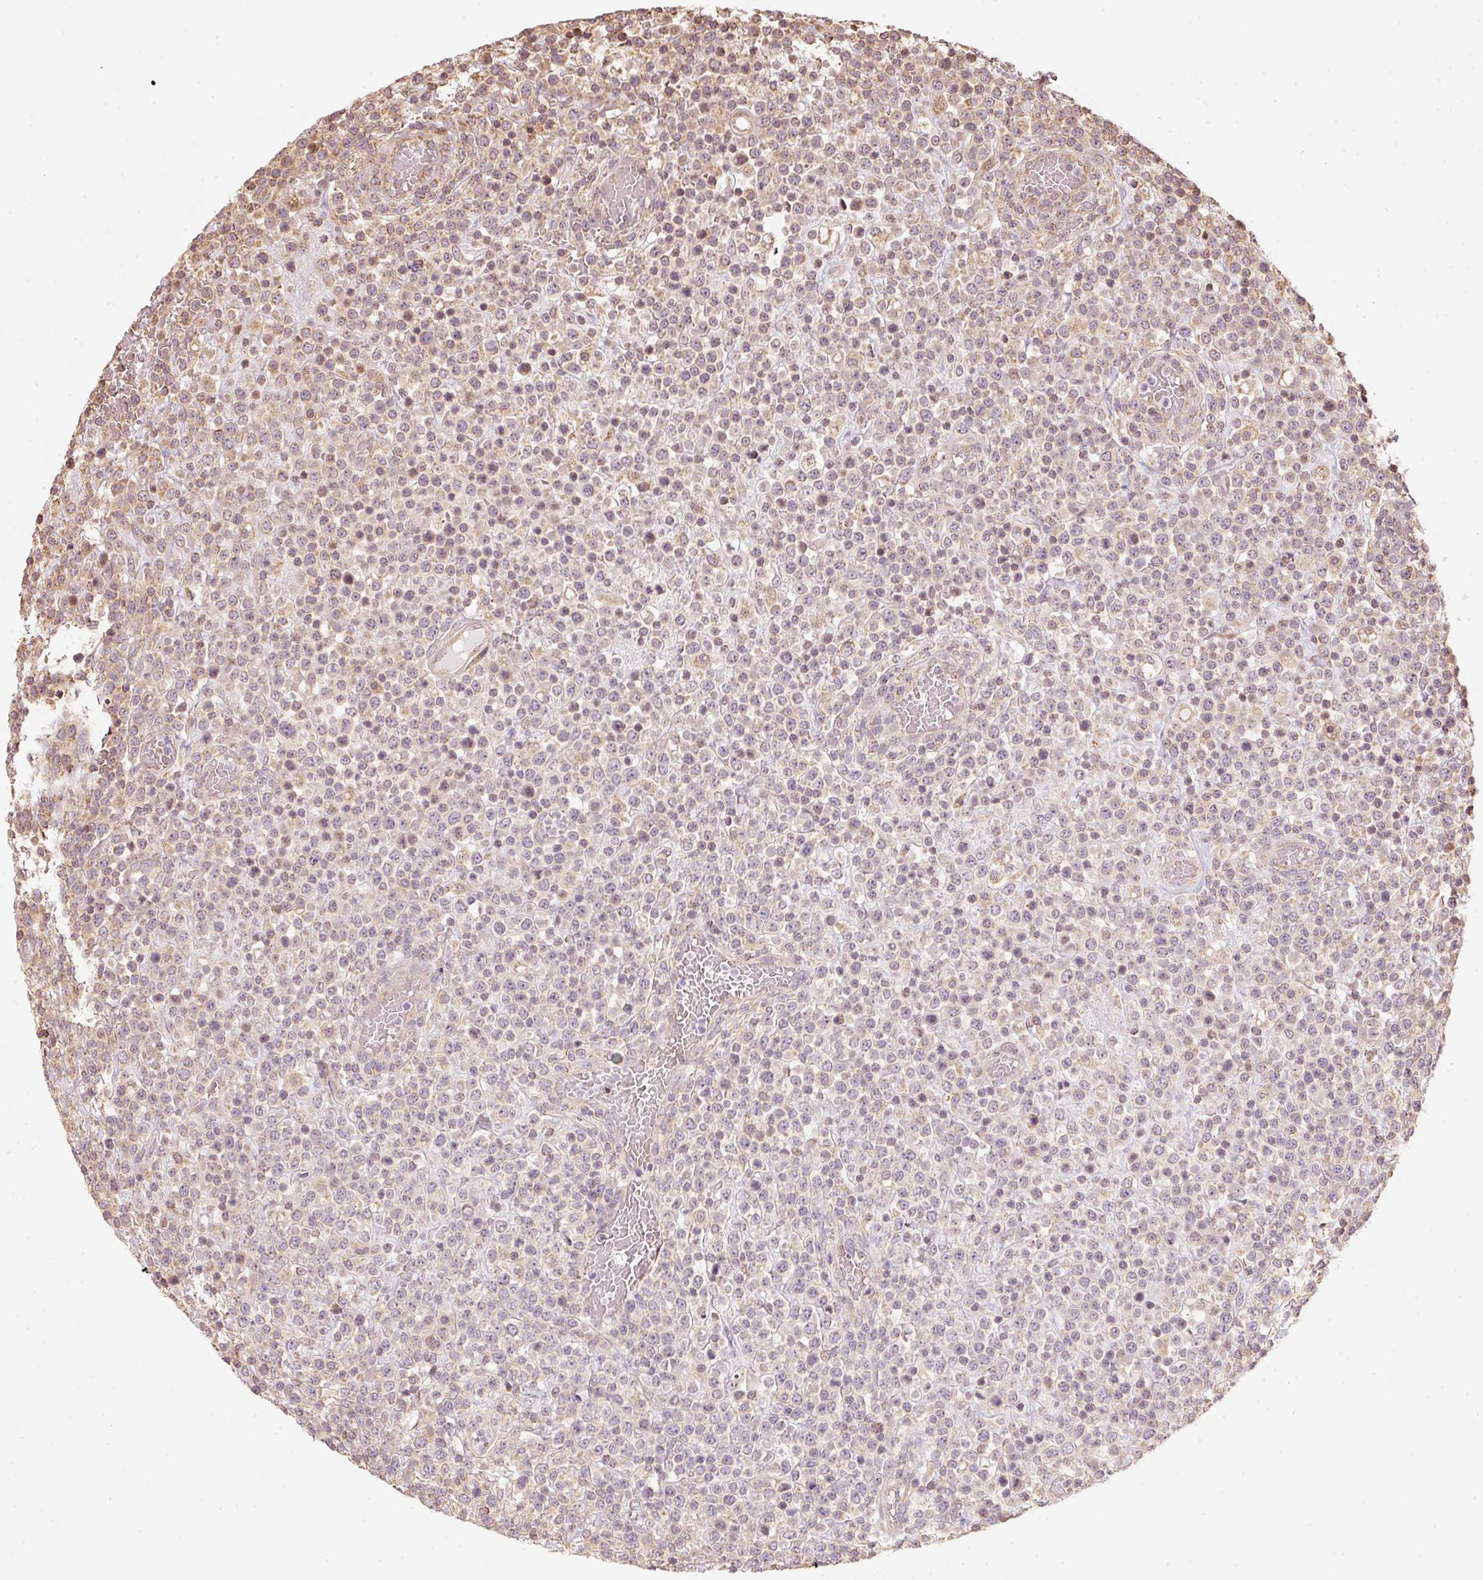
{"staining": {"intensity": "weak", "quantity": "25%-75%", "location": "cytoplasmic/membranous"}, "tissue": "lymphoma", "cell_type": "Tumor cells", "image_type": "cancer", "snomed": [{"axis": "morphology", "description": "Malignant lymphoma, non-Hodgkin's type, High grade"}, {"axis": "topography", "description": "Colon"}], "caption": "Immunohistochemistry staining of lymphoma, which reveals low levels of weak cytoplasmic/membranous staining in approximately 25%-75% of tumor cells indicating weak cytoplasmic/membranous protein staining. The staining was performed using DAB (brown) for protein detection and nuclei were counterstained in hematoxylin (blue).", "gene": "RAB35", "patient": {"sex": "female", "age": 53}}